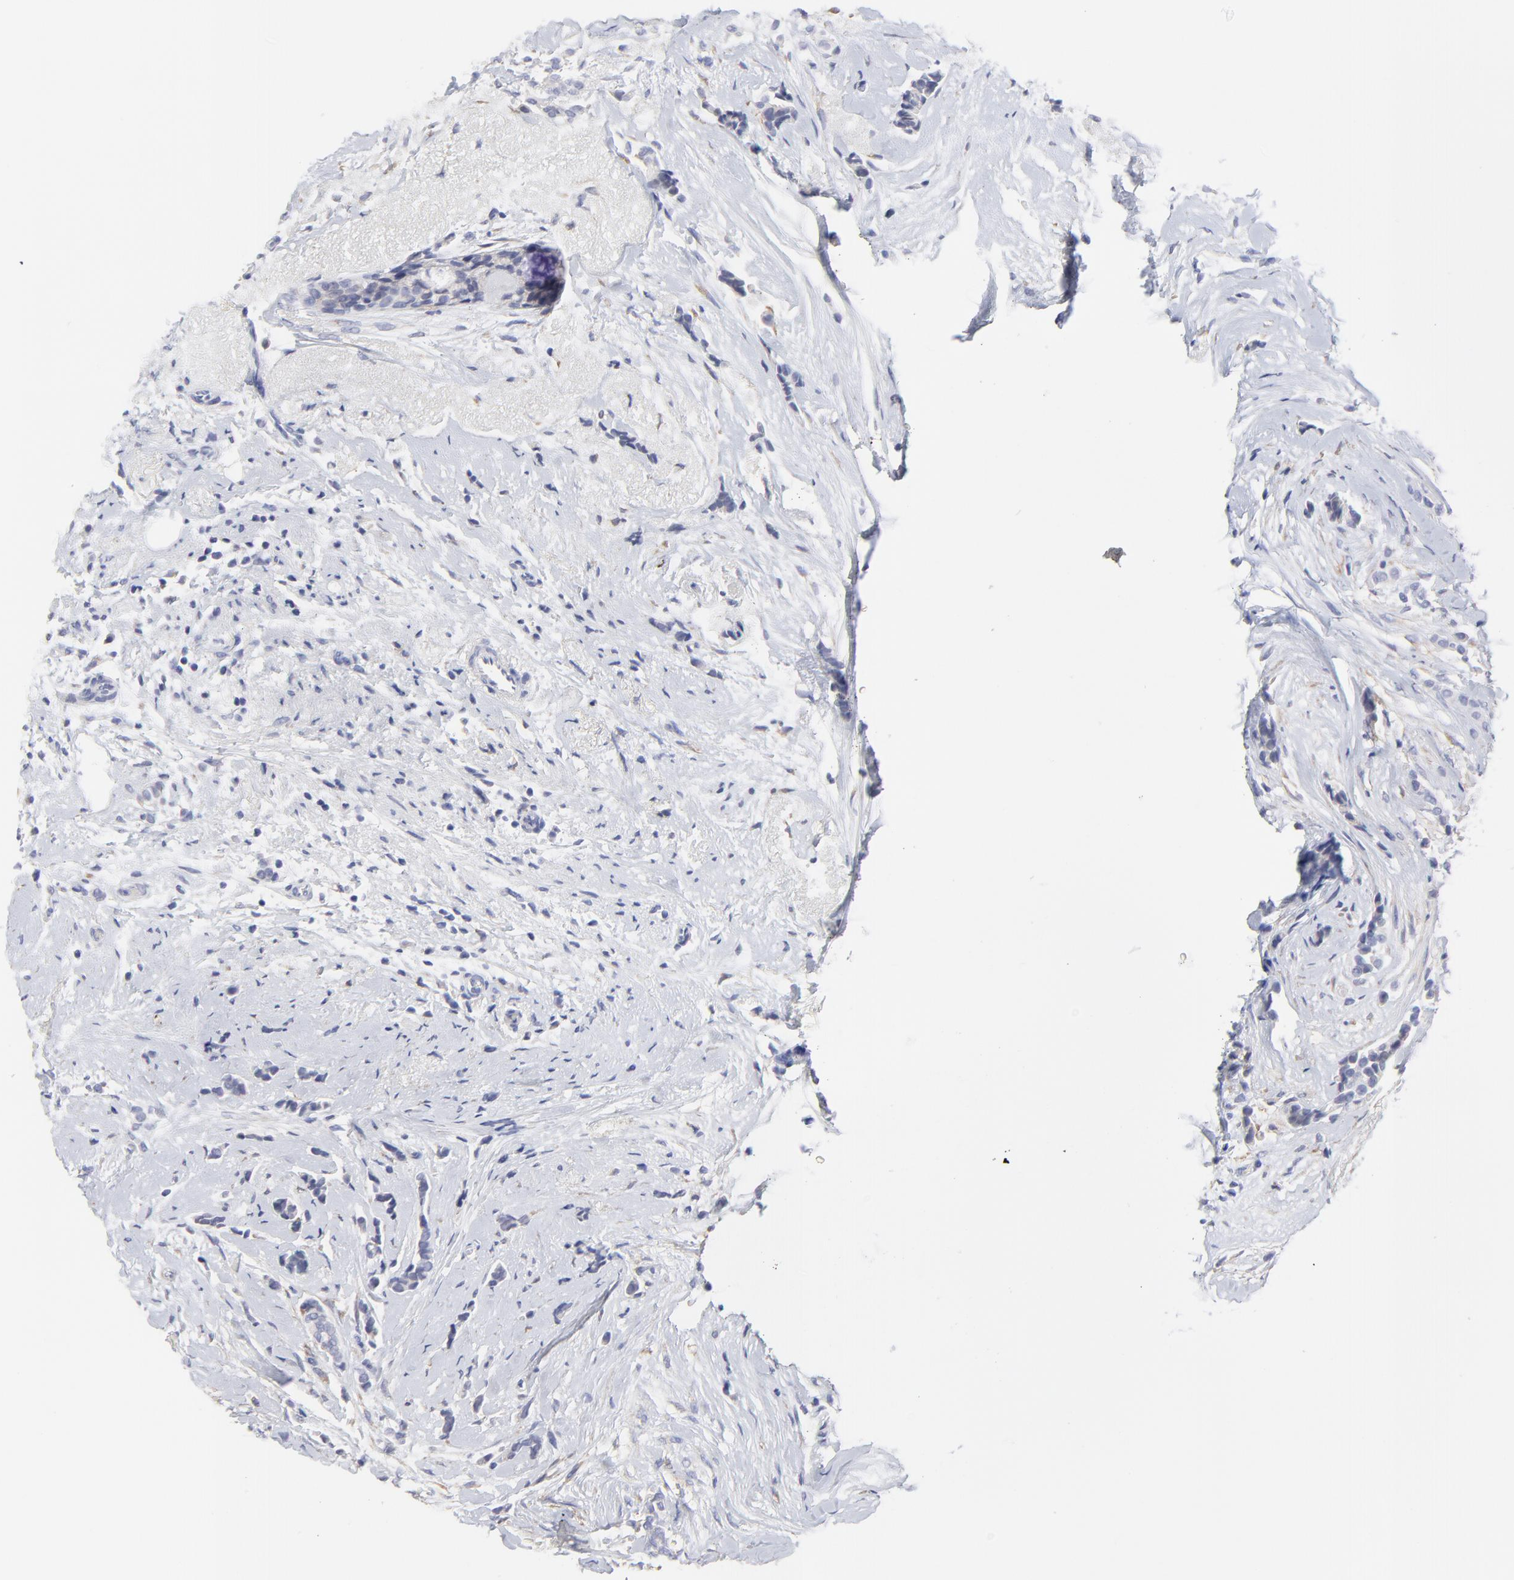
{"staining": {"intensity": "negative", "quantity": "none", "location": "none"}, "tissue": "breast cancer", "cell_type": "Tumor cells", "image_type": "cancer", "snomed": [{"axis": "morphology", "description": "Lobular carcinoma"}, {"axis": "topography", "description": "Breast"}], "caption": "Breast cancer was stained to show a protein in brown. There is no significant expression in tumor cells.", "gene": "DUSP9", "patient": {"sex": "female", "age": 56}}